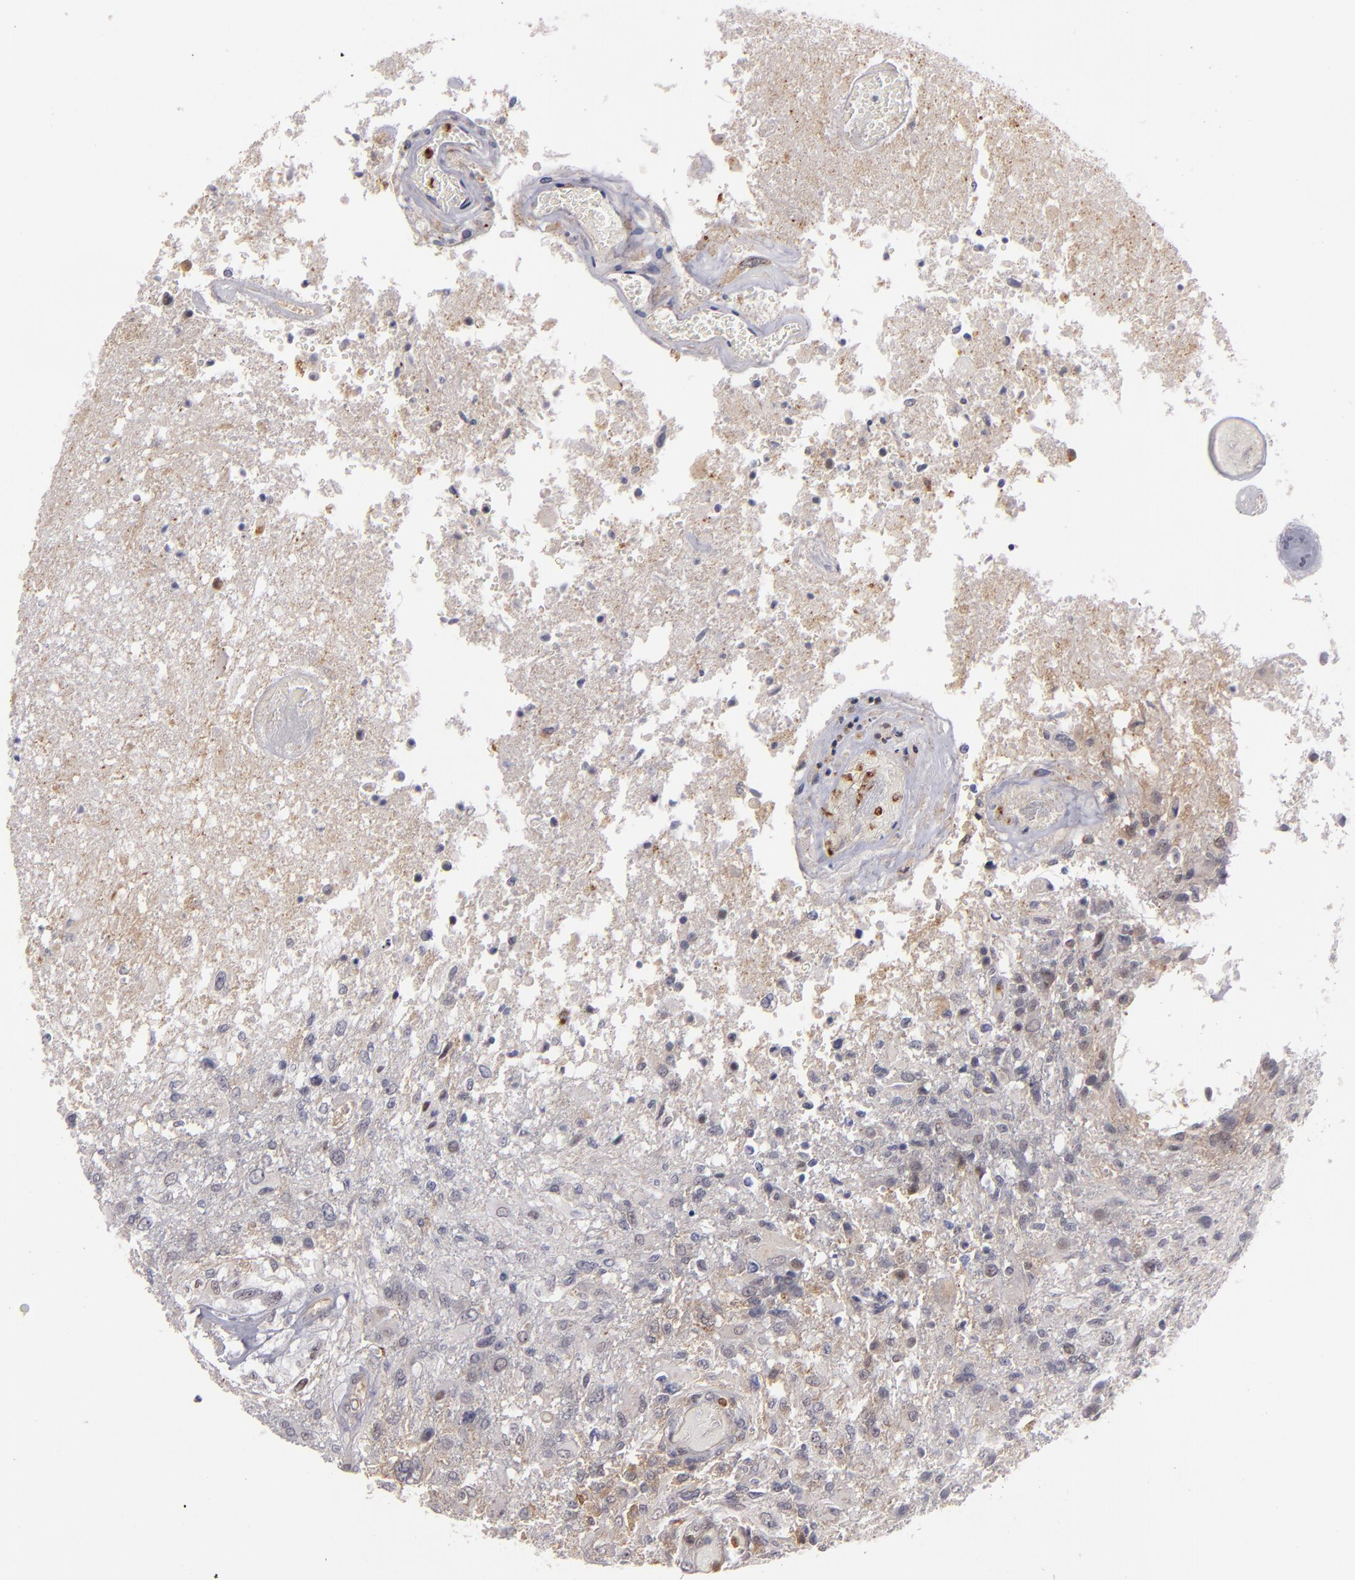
{"staining": {"intensity": "moderate", "quantity": "<25%", "location": "nuclear"}, "tissue": "glioma", "cell_type": "Tumor cells", "image_type": "cancer", "snomed": [{"axis": "morphology", "description": "Glioma, malignant, High grade"}, {"axis": "topography", "description": "Cerebral cortex"}], "caption": "Brown immunohistochemical staining in human malignant glioma (high-grade) reveals moderate nuclear positivity in approximately <25% of tumor cells. (Stains: DAB in brown, nuclei in blue, Microscopy: brightfield microscopy at high magnification).", "gene": "STX3", "patient": {"sex": "male", "age": 79}}